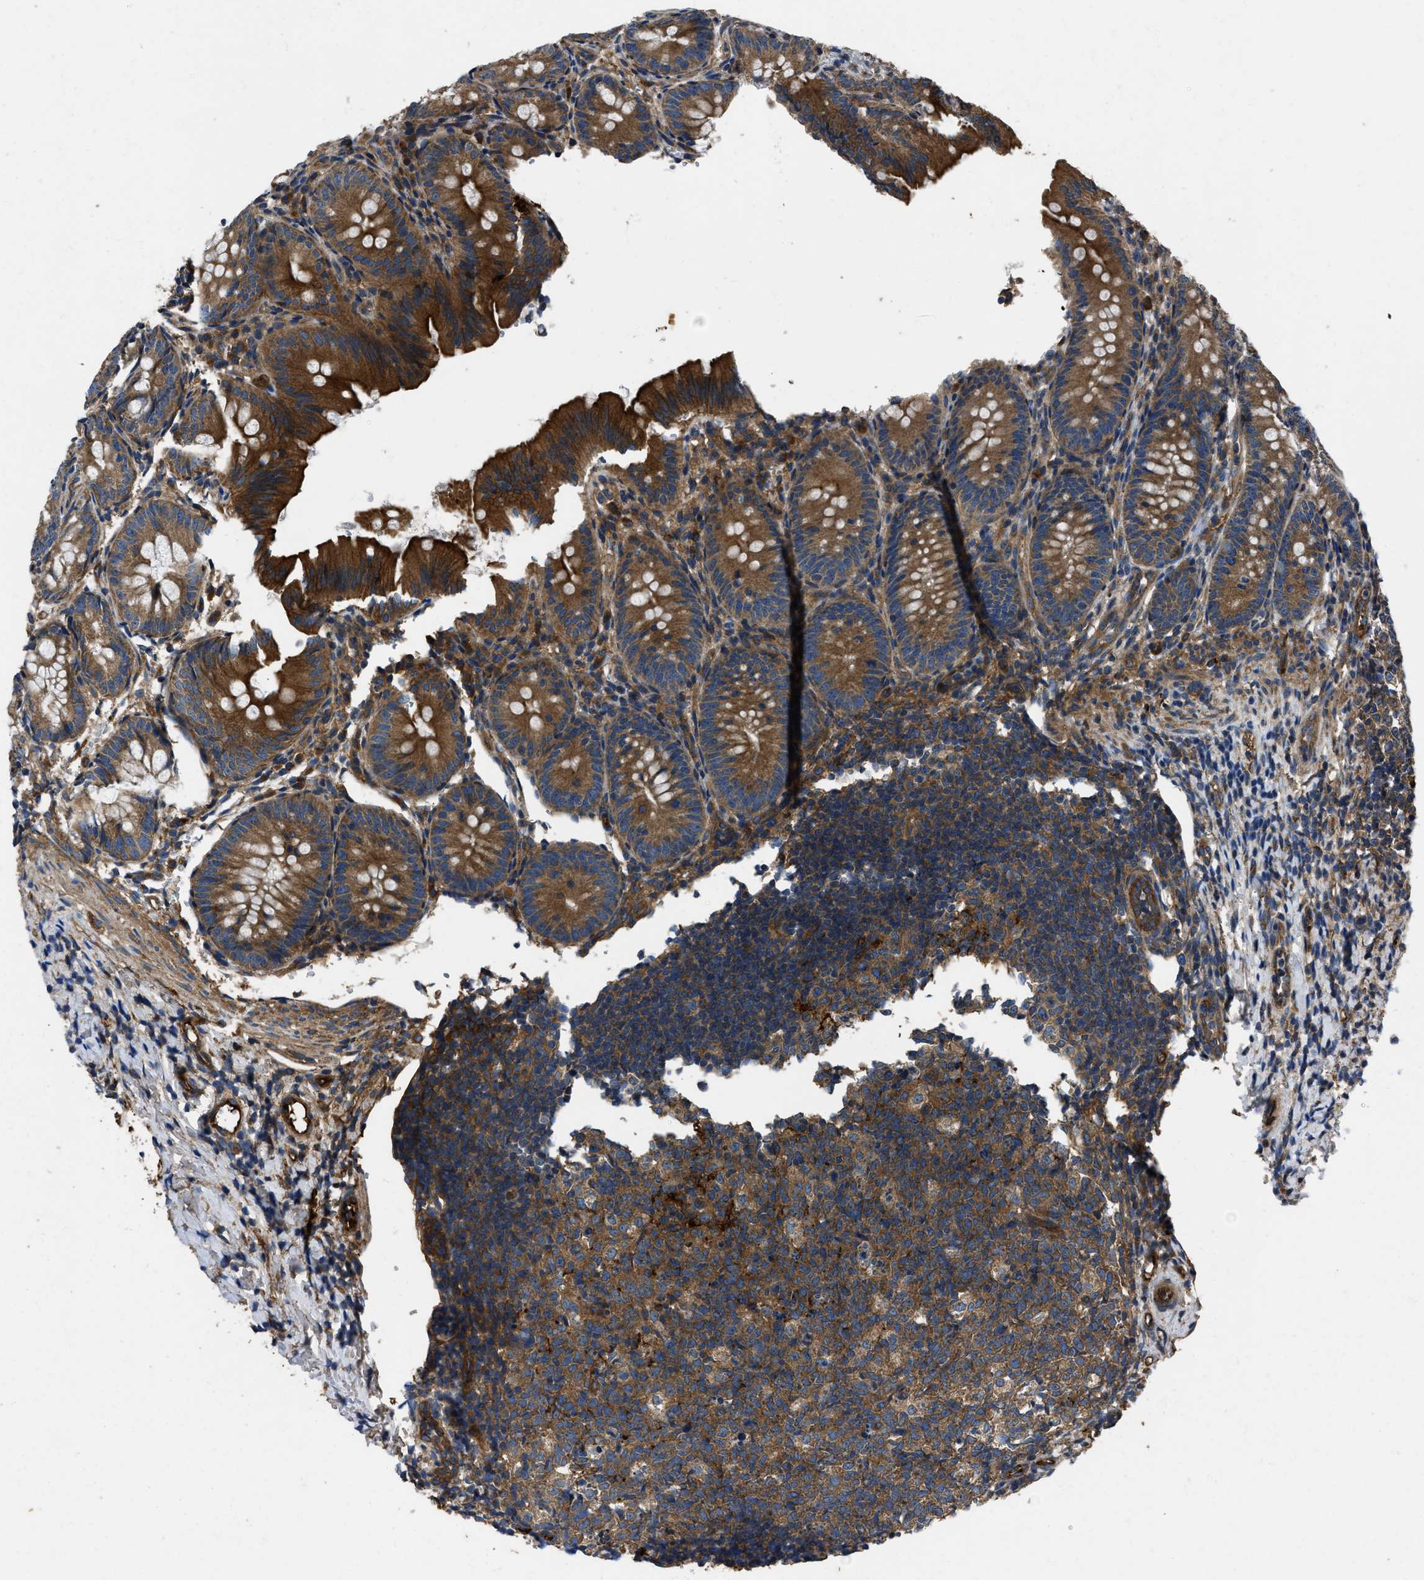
{"staining": {"intensity": "strong", "quantity": ">75%", "location": "cytoplasmic/membranous"}, "tissue": "appendix", "cell_type": "Glandular cells", "image_type": "normal", "snomed": [{"axis": "morphology", "description": "Normal tissue, NOS"}, {"axis": "topography", "description": "Appendix"}], "caption": "Glandular cells demonstrate strong cytoplasmic/membranous positivity in about >75% of cells in benign appendix.", "gene": "ERC1", "patient": {"sex": "male", "age": 1}}